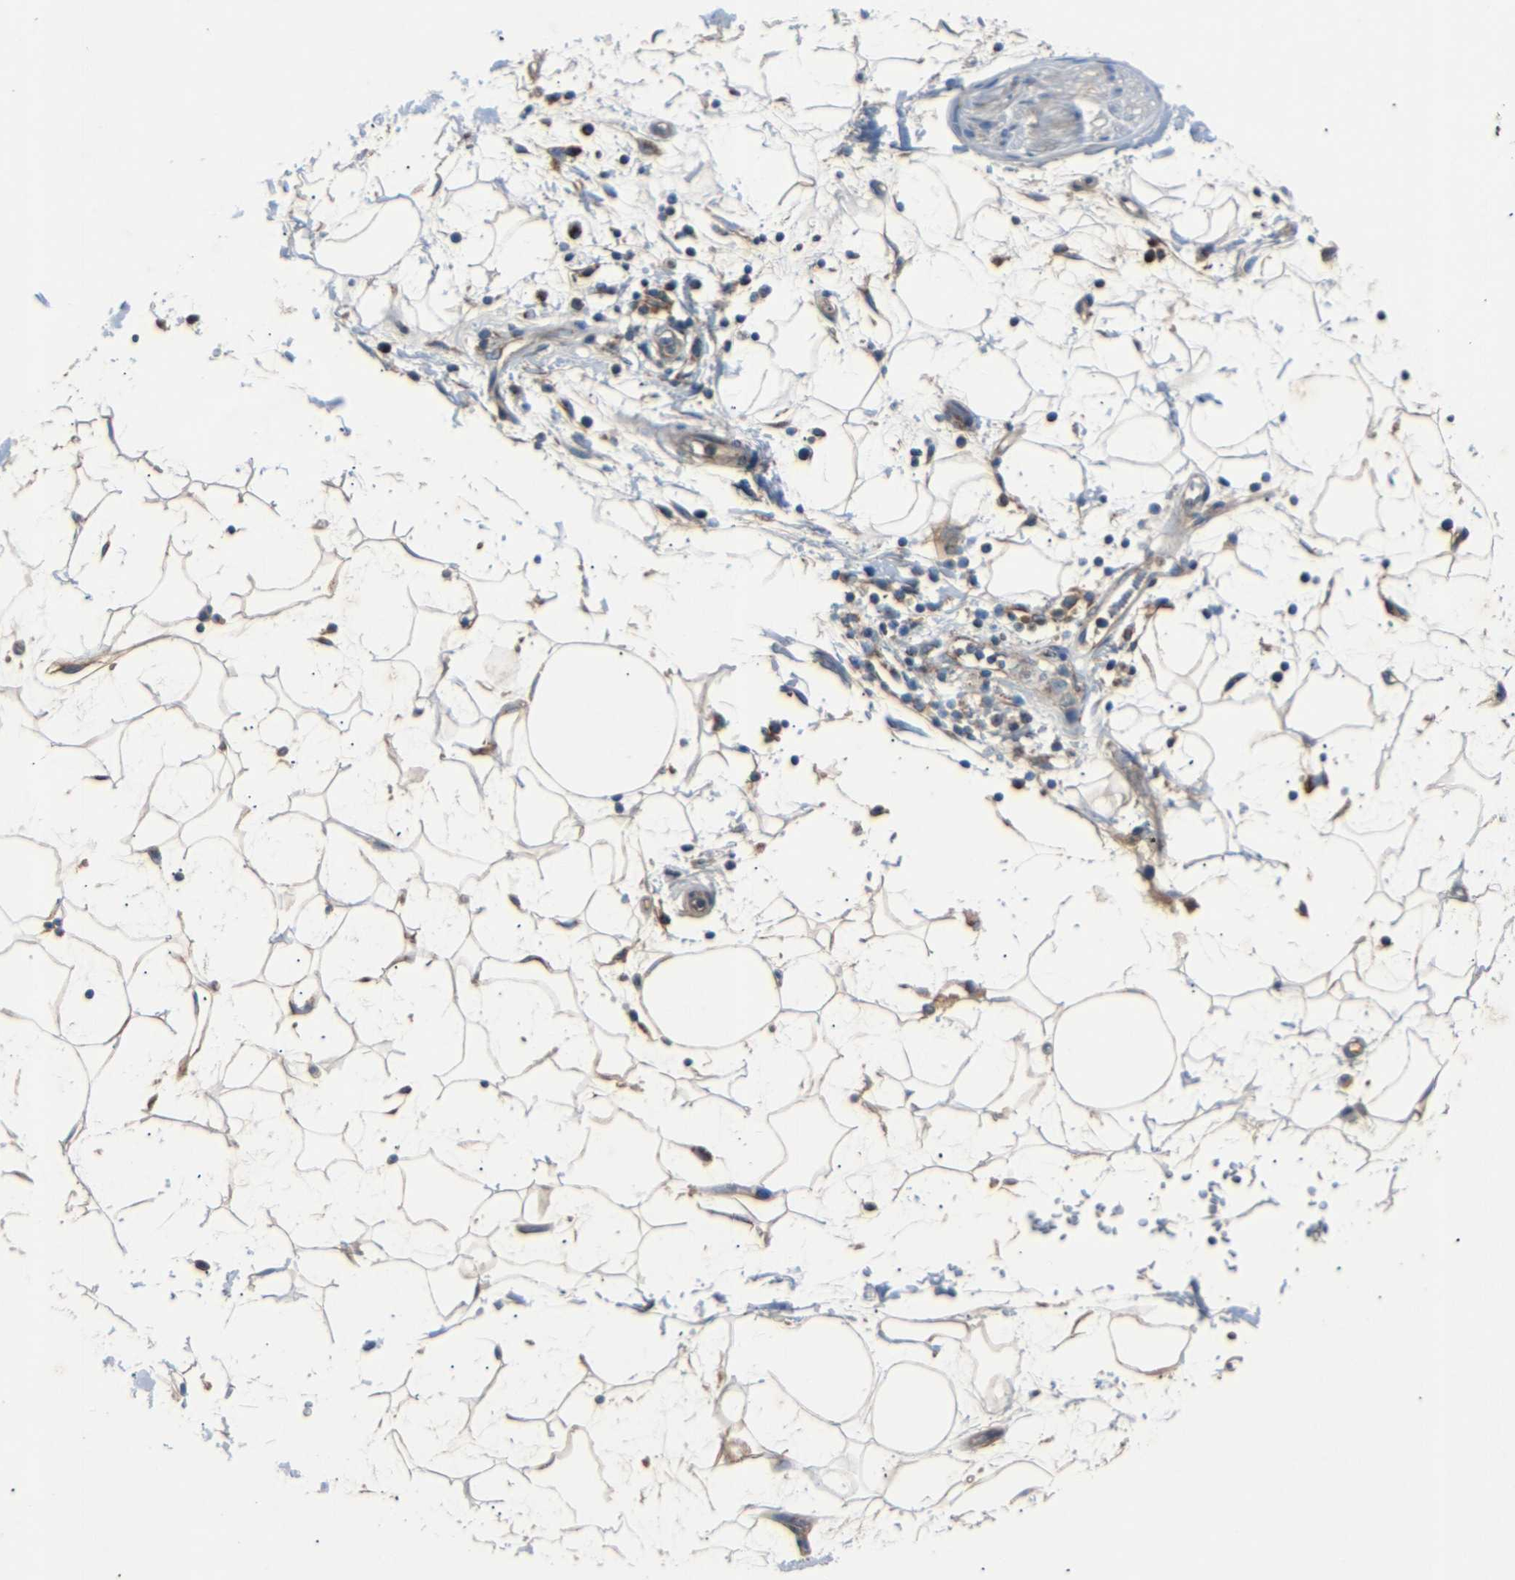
{"staining": {"intensity": "weak", "quantity": "25%-75%", "location": "cytoplasmic/membranous"}, "tissue": "adipose tissue", "cell_type": "Adipocytes", "image_type": "normal", "snomed": [{"axis": "morphology", "description": "Normal tissue, NOS"}, {"axis": "topography", "description": "Soft tissue"}], "caption": "A brown stain labels weak cytoplasmic/membranous expression of a protein in adipocytes of normal human adipose tissue.", "gene": "NETO2", "patient": {"sex": "male", "age": 72}}